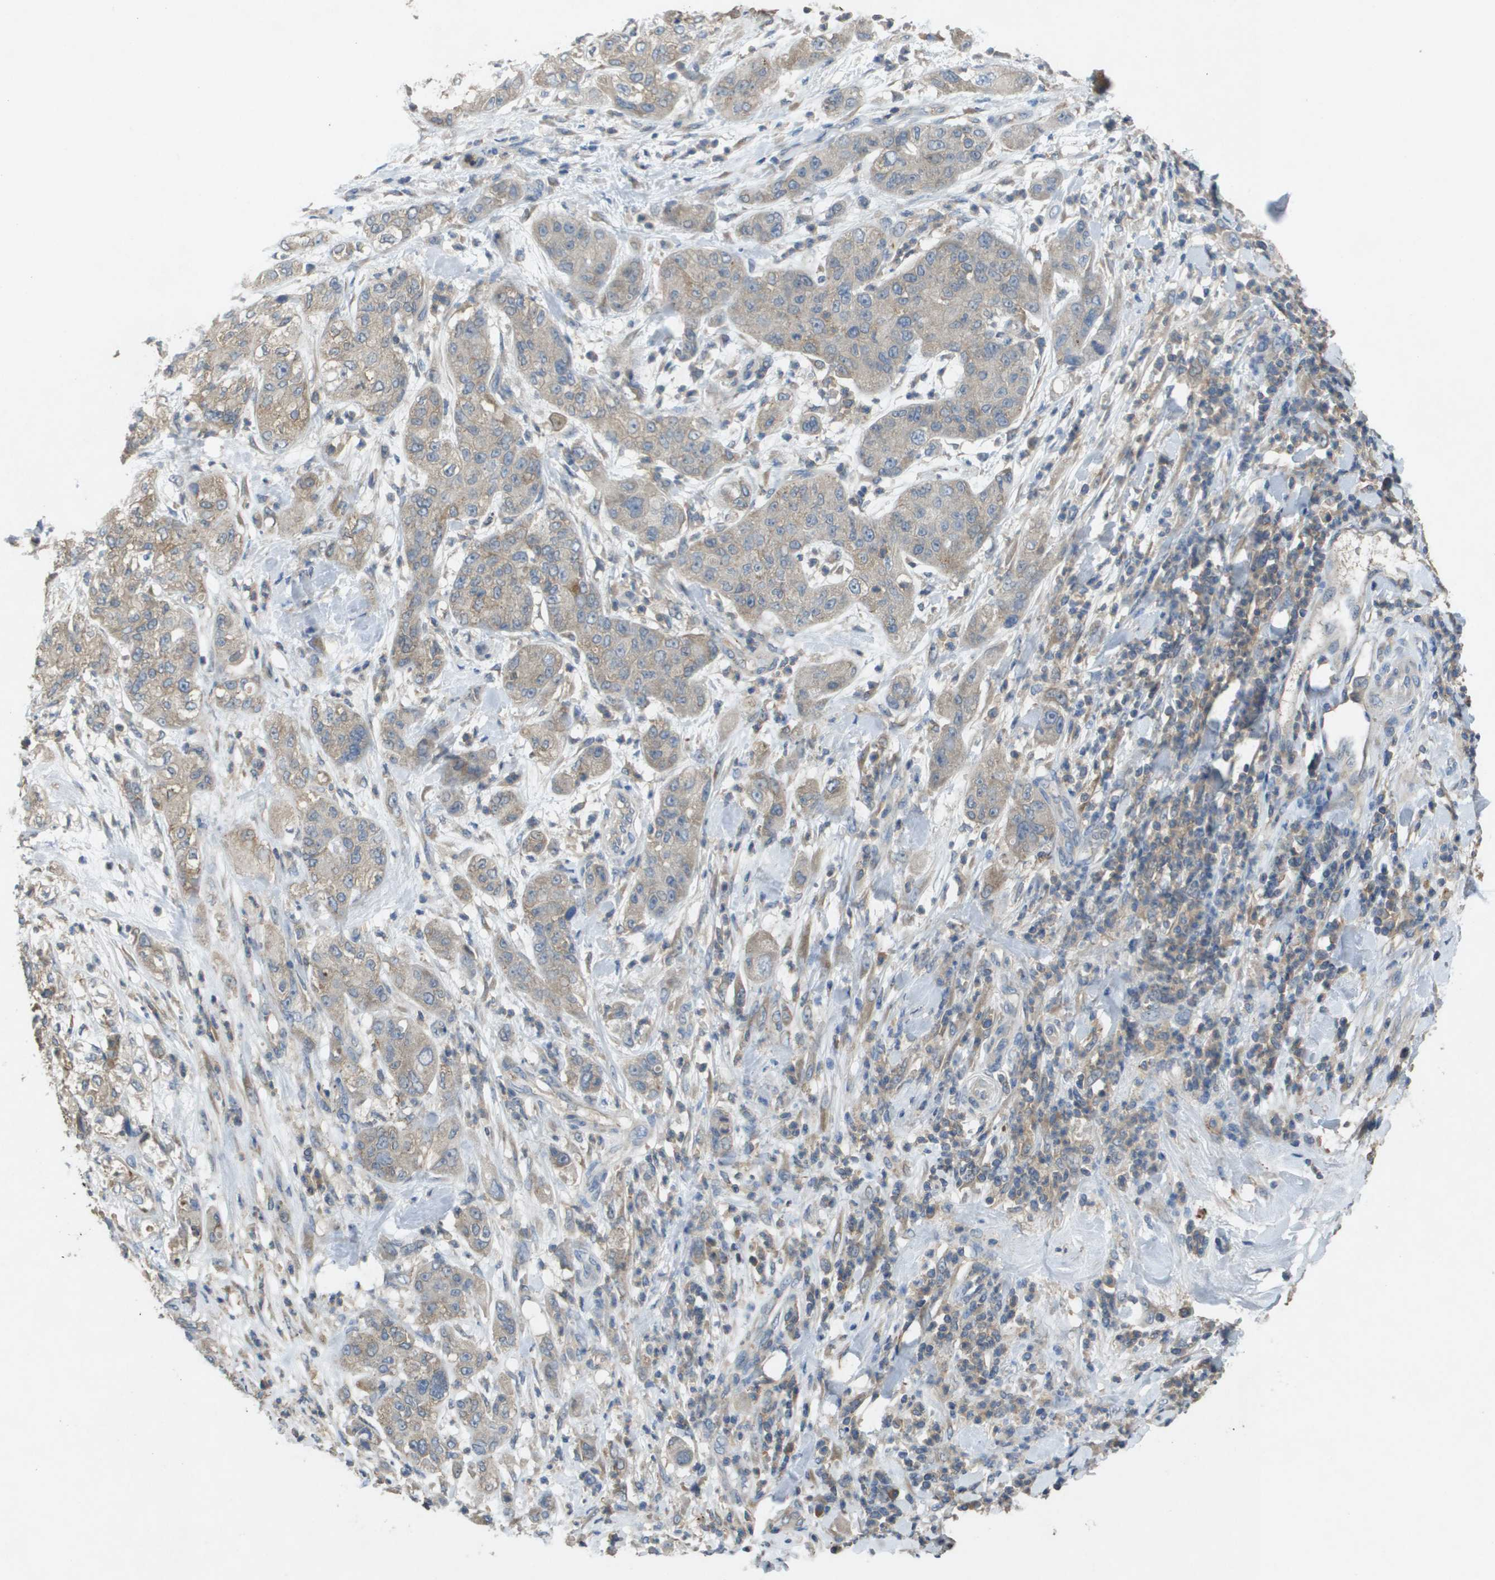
{"staining": {"intensity": "weak", "quantity": ">75%", "location": "cytoplasmic/membranous"}, "tissue": "pancreatic cancer", "cell_type": "Tumor cells", "image_type": "cancer", "snomed": [{"axis": "morphology", "description": "Adenocarcinoma, NOS"}, {"axis": "topography", "description": "Pancreas"}], "caption": "DAB (3,3'-diaminobenzidine) immunohistochemical staining of human adenocarcinoma (pancreatic) demonstrates weak cytoplasmic/membranous protein staining in approximately >75% of tumor cells. Nuclei are stained in blue.", "gene": "CLCA4", "patient": {"sex": "female", "age": 78}}